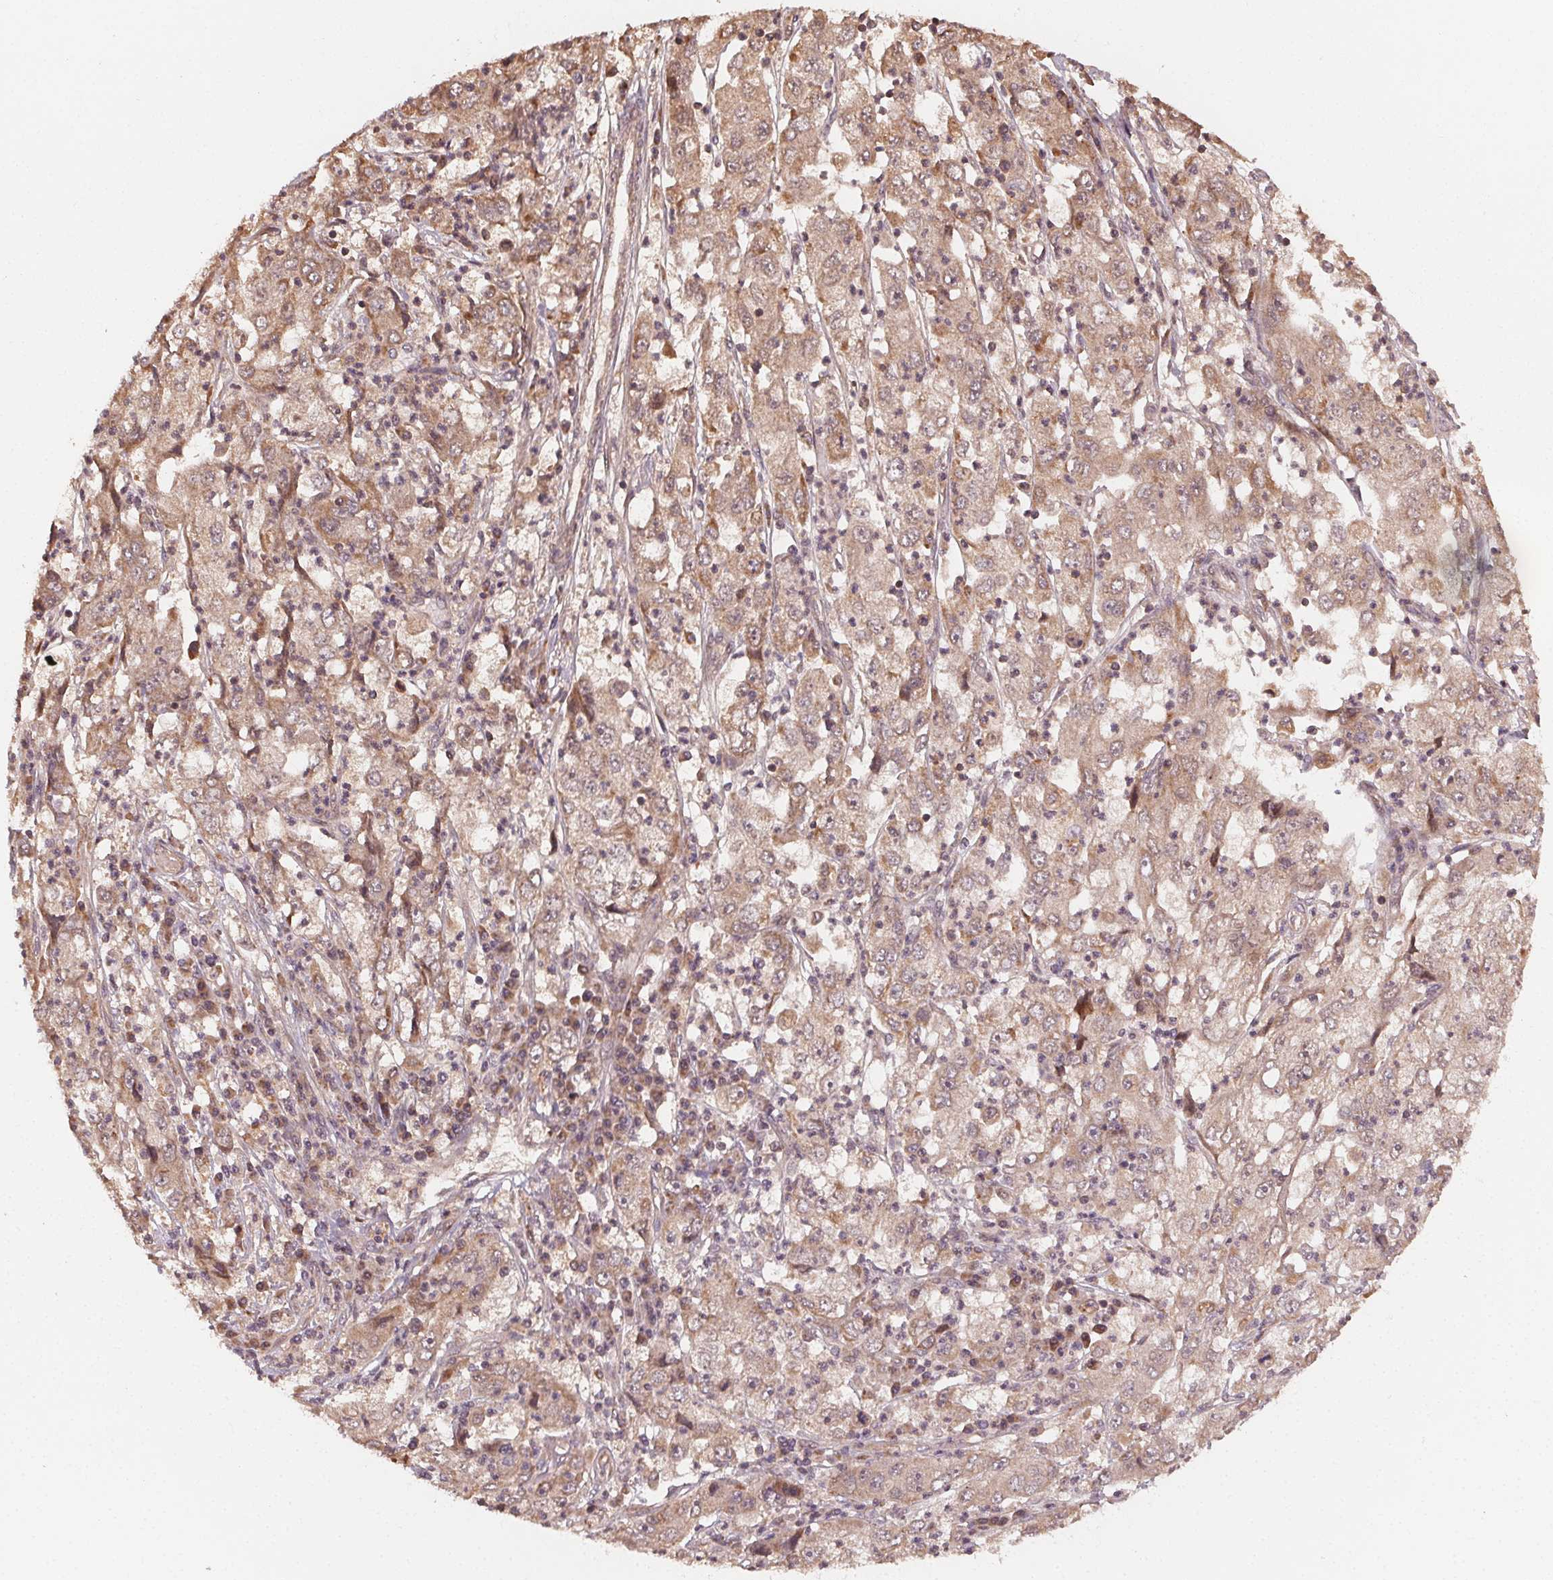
{"staining": {"intensity": "moderate", "quantity": ">75%", "location": "cytoplasmic/membranous"}, "tissue": "cervical cancer", "cell_type": "Tumor cells", "image_type": "cancer", "snomed": [{"axis": "morphology", "description": "Squamous cell carcinoma, NOS"}, {"axis": "topography", "description": "Cervix"}], "caption": "Protein expression analysis of human cervical cancer reveals moderate cytoplasmic/membranous positivity in about >75% of tumor cells.", "gene": "WBP2", "patient": {"sex": "female", "age": 36}}